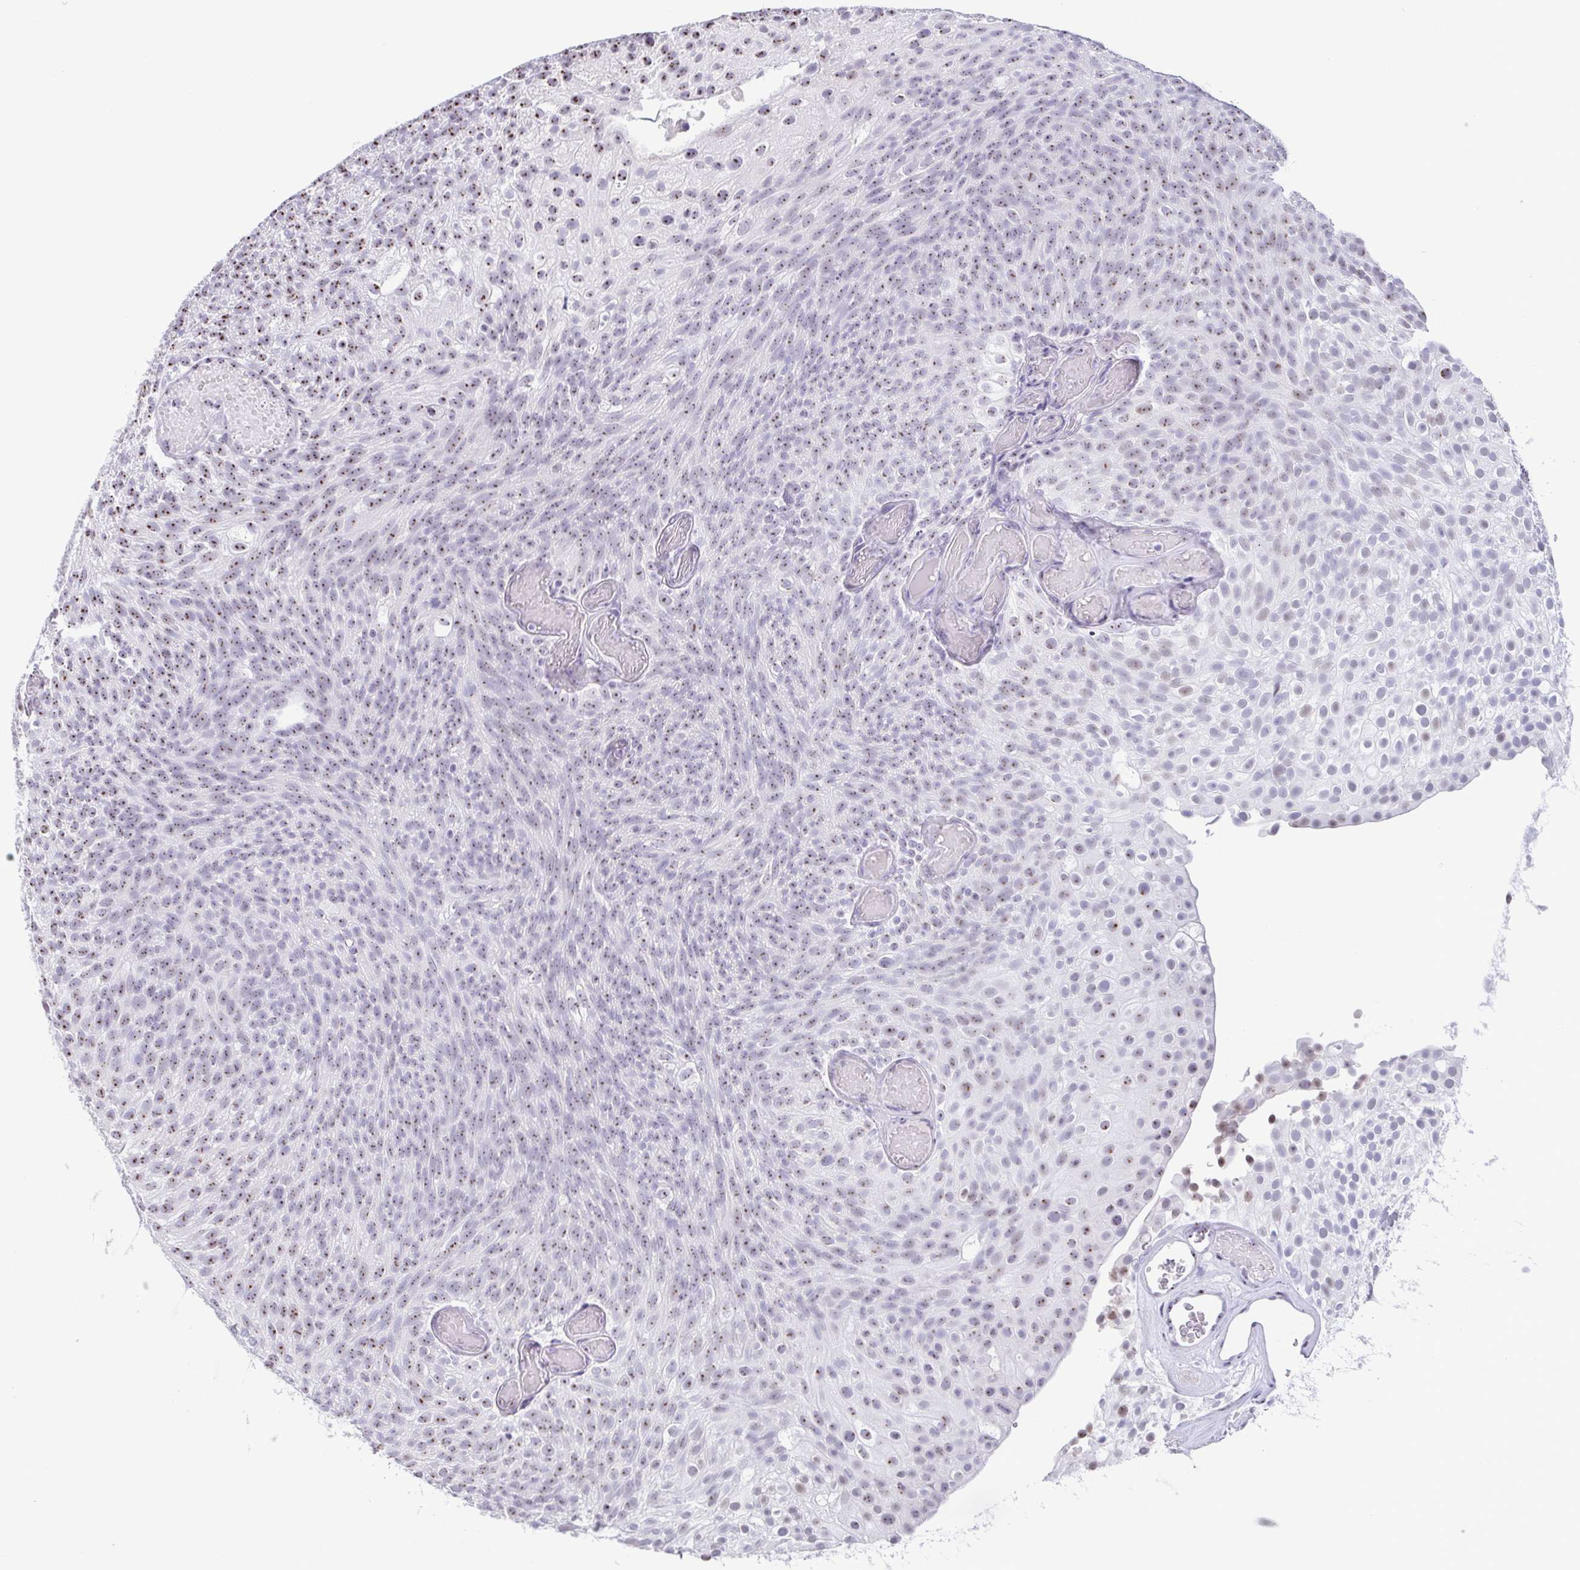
{"staining": {"intensity": "moderate", "quantity": "25%-75%", "location": "nuclear"}, "tissue": "urothelial cancer", "cell_type": "Tumor cells", "image_type": "cancer", "snomed": [{"axis": "morphology", "description": "Urothelial carcinoma, Low grade"}, {"axis": "topography", "description": "Urinary bladder"}], "caption": "The micrograph exhibits immunohistochemical staining of urothelial cancer. There is moderate nuclear positivity is identified in approximately 25%-75% of tumor cells. The protein of interest is shown in brown color, while the nuclei are stained blue.", "gene": "BZW1", "patient": {"sex": "male", "age": 78}}